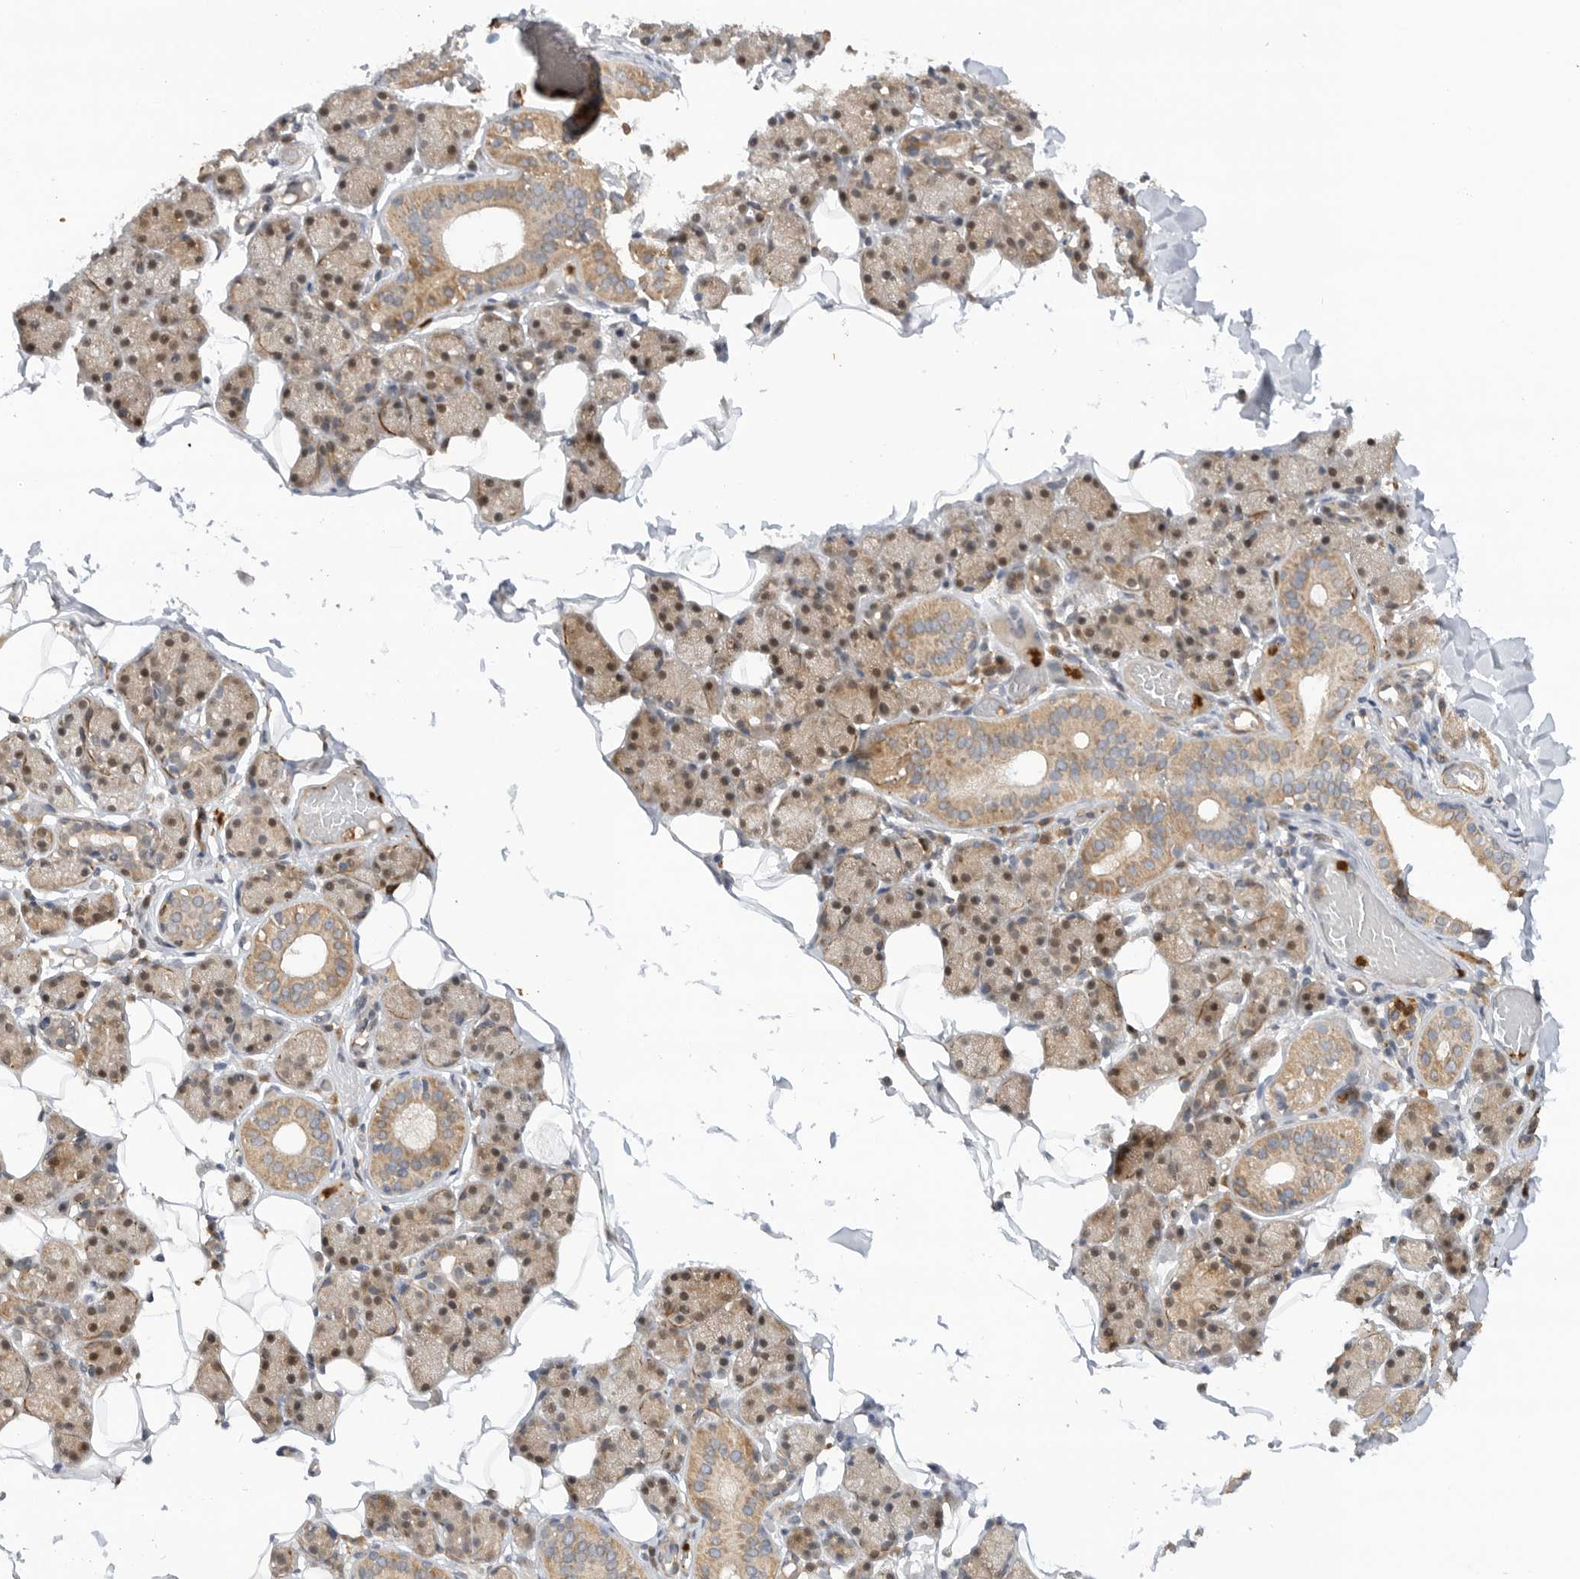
{"staining": {"intensity": "moderate", "quantity": "<25%", "location": "cytoplasmic/membranous"}, "tissue": "salivary gland", "cell_type": "Glandular cells", "image_type": "normal", "snomed": [{"axis": "morphology", "description": "Normal tissue, NOS"}, {"axis": "topography", "description": "Salivary gland"}], "caption": "DAB (3,3'-diaminobenzidine) immunohistochemical staining of normal human salivary gland demonstrates moderate cytoplasmic/membranous protein expression in approximately <25% of glandular cells. Nuclei are stained in blue.", "gene": "GNE", "patient": {"sex": "female", "age": 33}}